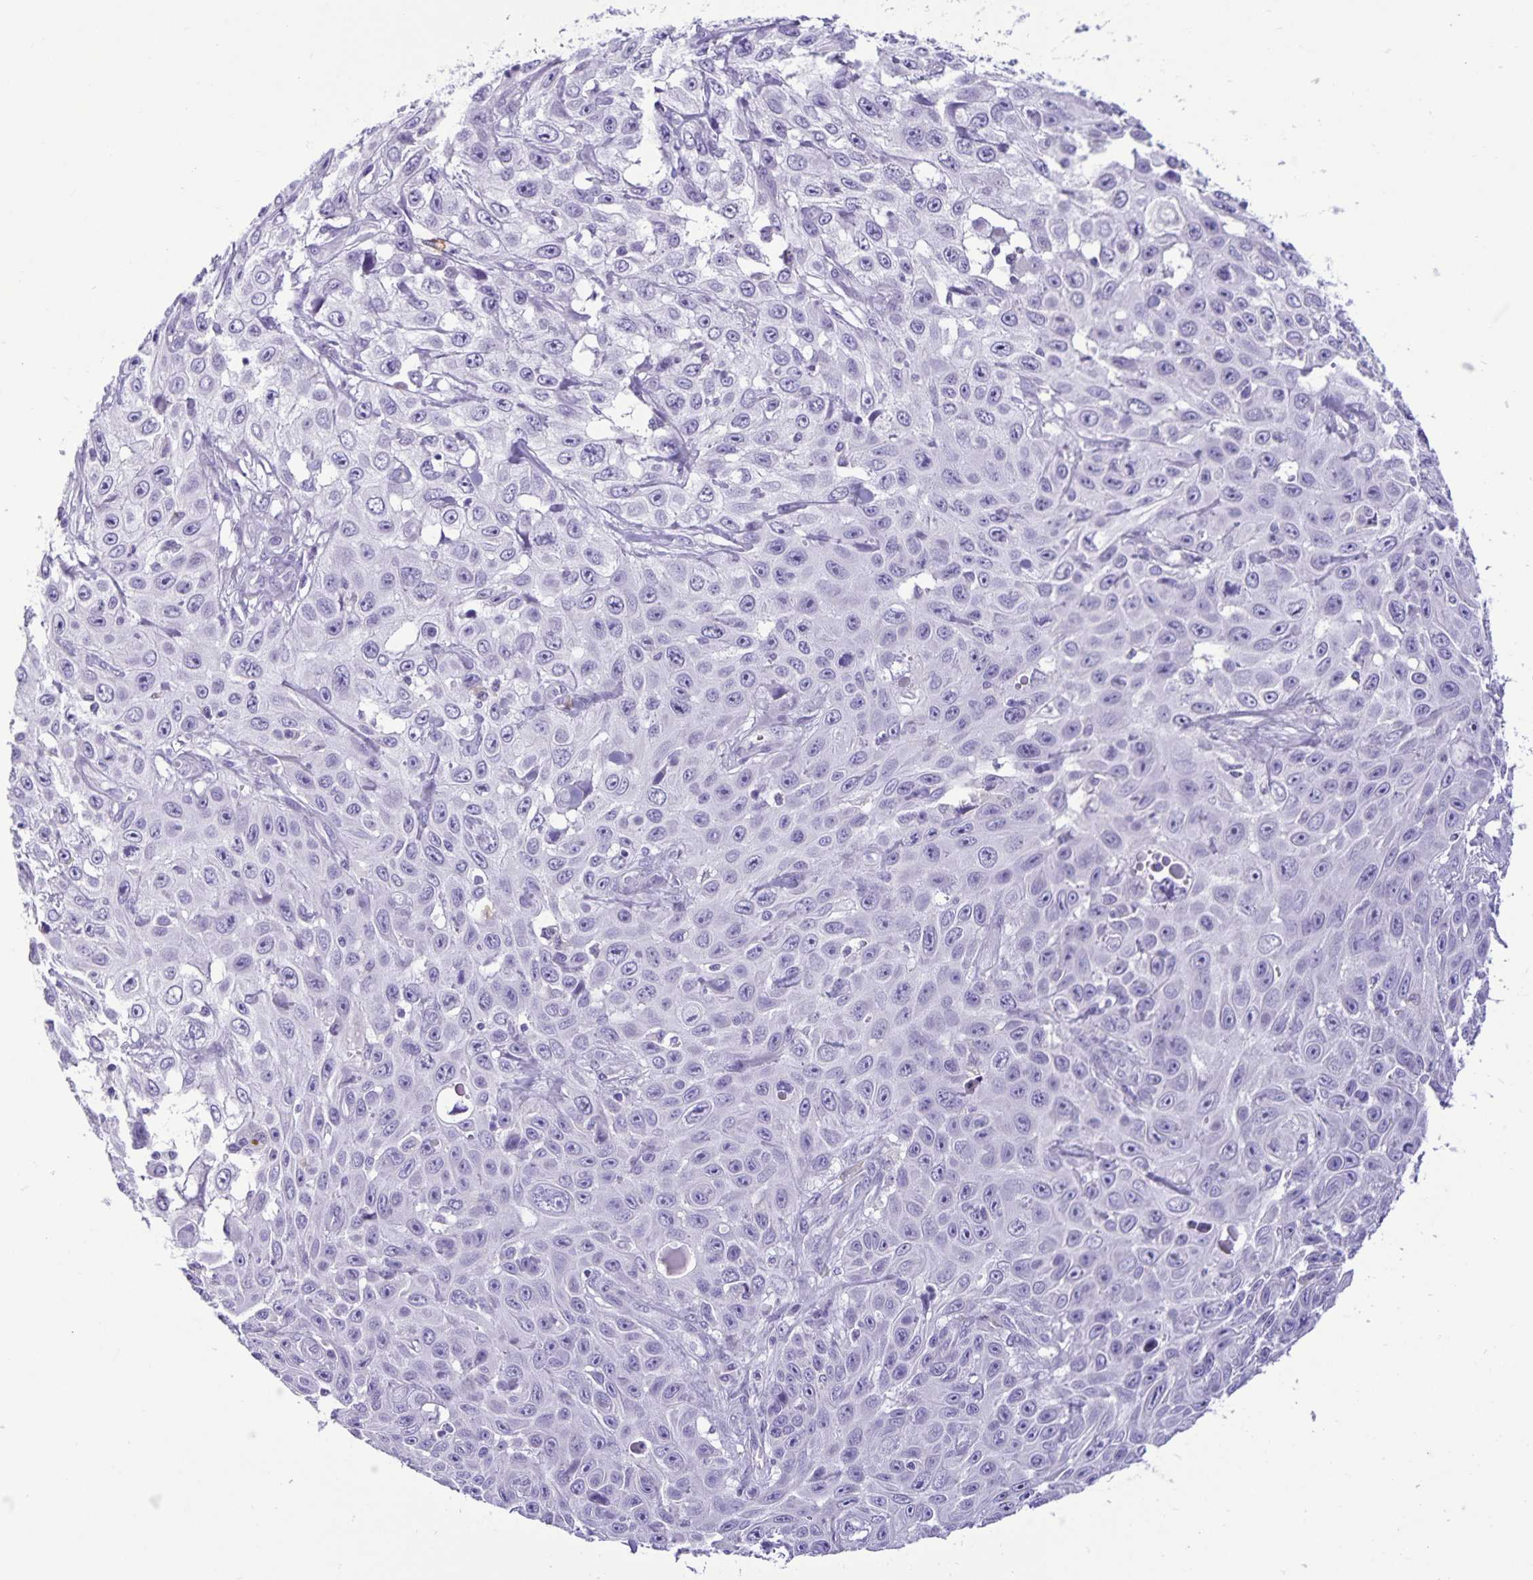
{"staining": {"intensity": "negative", "quantity": "none", "location": "none"}, "tissue": "skin cancer", "cell_type": "Tumor cells", "image_type": "cancer", "snomed": [{"axis": "morphology", "description": "Squamous cell carcinoma, NOS"}, {"axis": "topography", "description": "Skin"}], "caption": "An image of squamous cell carcinoma (skin) stained for a protein shows no brown staining in tumor cells.", "gene": "IBTK", "patient": {"sex": "male", "age": 82}}